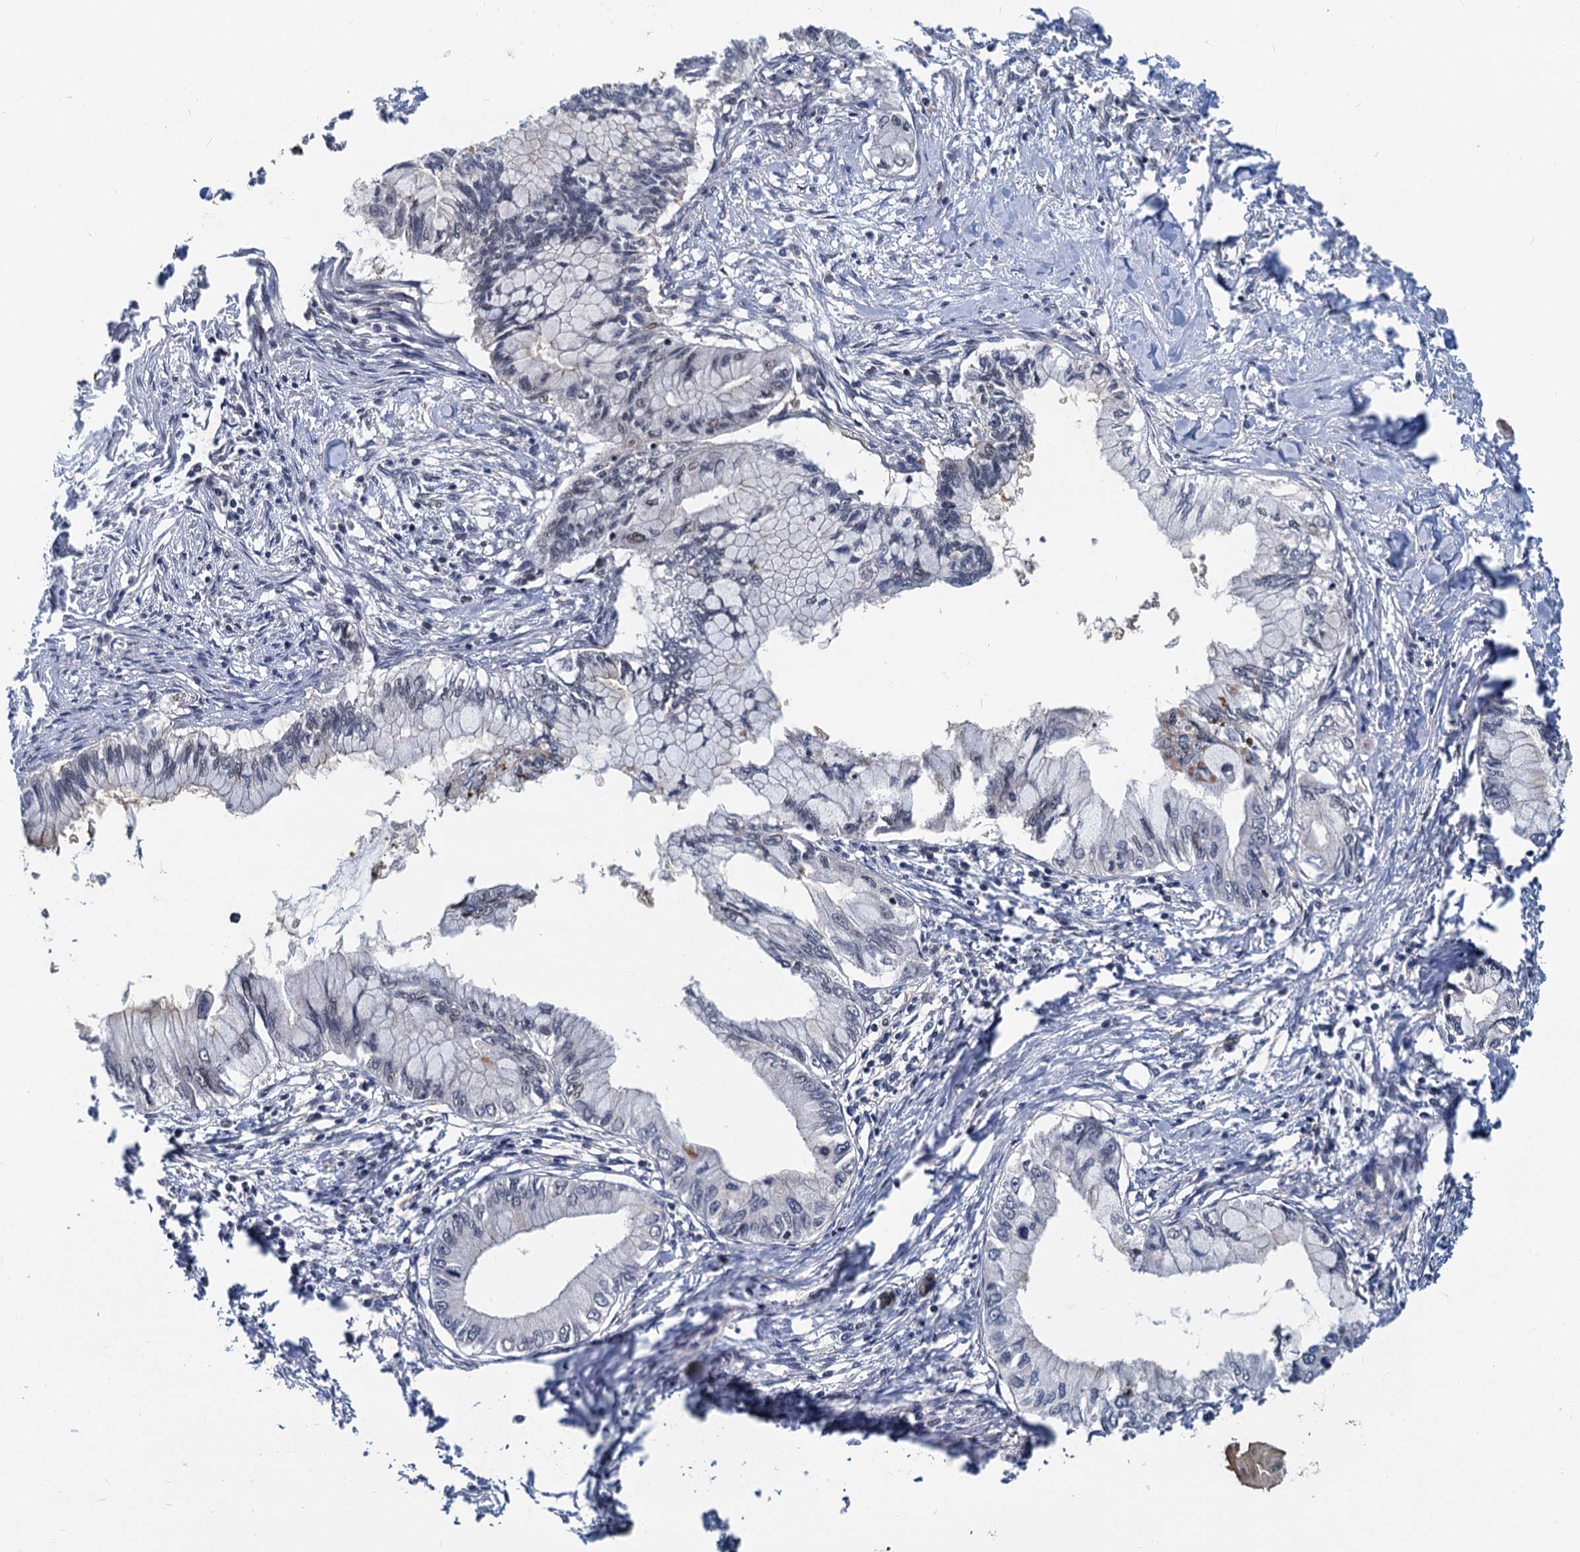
{"staining": {"intensity": "negative", "quantity": "none", "location": "none"}, "tissue": "pancreatic cancer", "cell_type": "Tumor cells", "image_type": "cancer", "snomed": [{"axis": "morphology", "description": "Adenocarcinoma, NOS"}, {"axis": "topography", "description": "Pancreas"}], "caption": "Immunohistochemistry of pancreatic cancer (adenocarcinoma) shows no positivity in tumor cells.", "gene": "FANCI", "patient": {"sex": "male", "age": 48}}